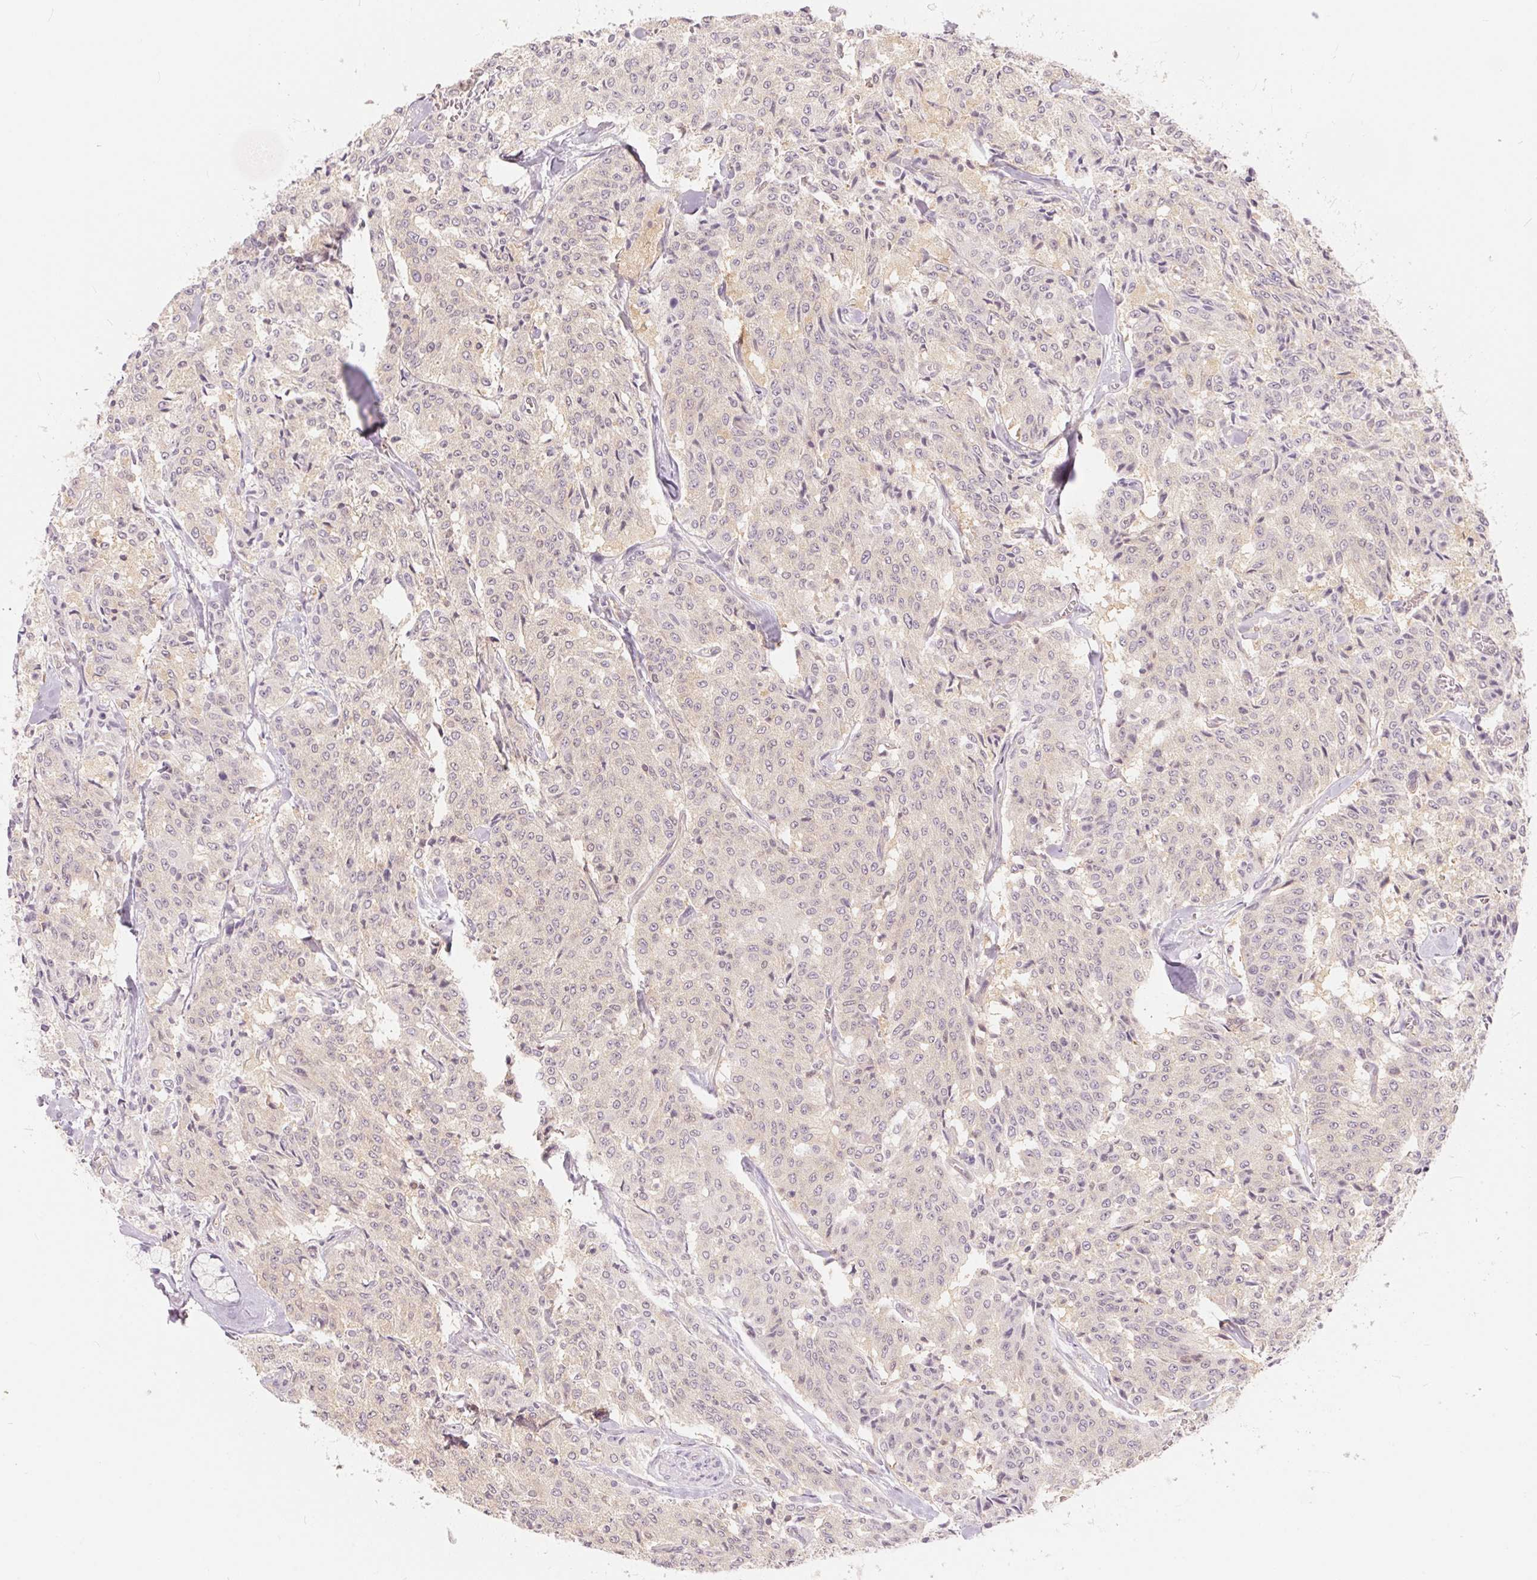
{"staining": {"intensity": "negative", "quantity": "none", "location": "none"}, "tissue": "carcinoid", "cell_type": "Tumor cells", "image_type": "cancer", "snomed": [{"axis": "morphology", "description": "Carcinoid, malignant, NOS"}, {"axis": "topography", "description": "Lung"}], "caption": "This is an immunohistochemistry image of carcinoid. There is no positivity in tumor cells.", "gene": "BLMH", "patient": {"sex": "male", "age": 71}}